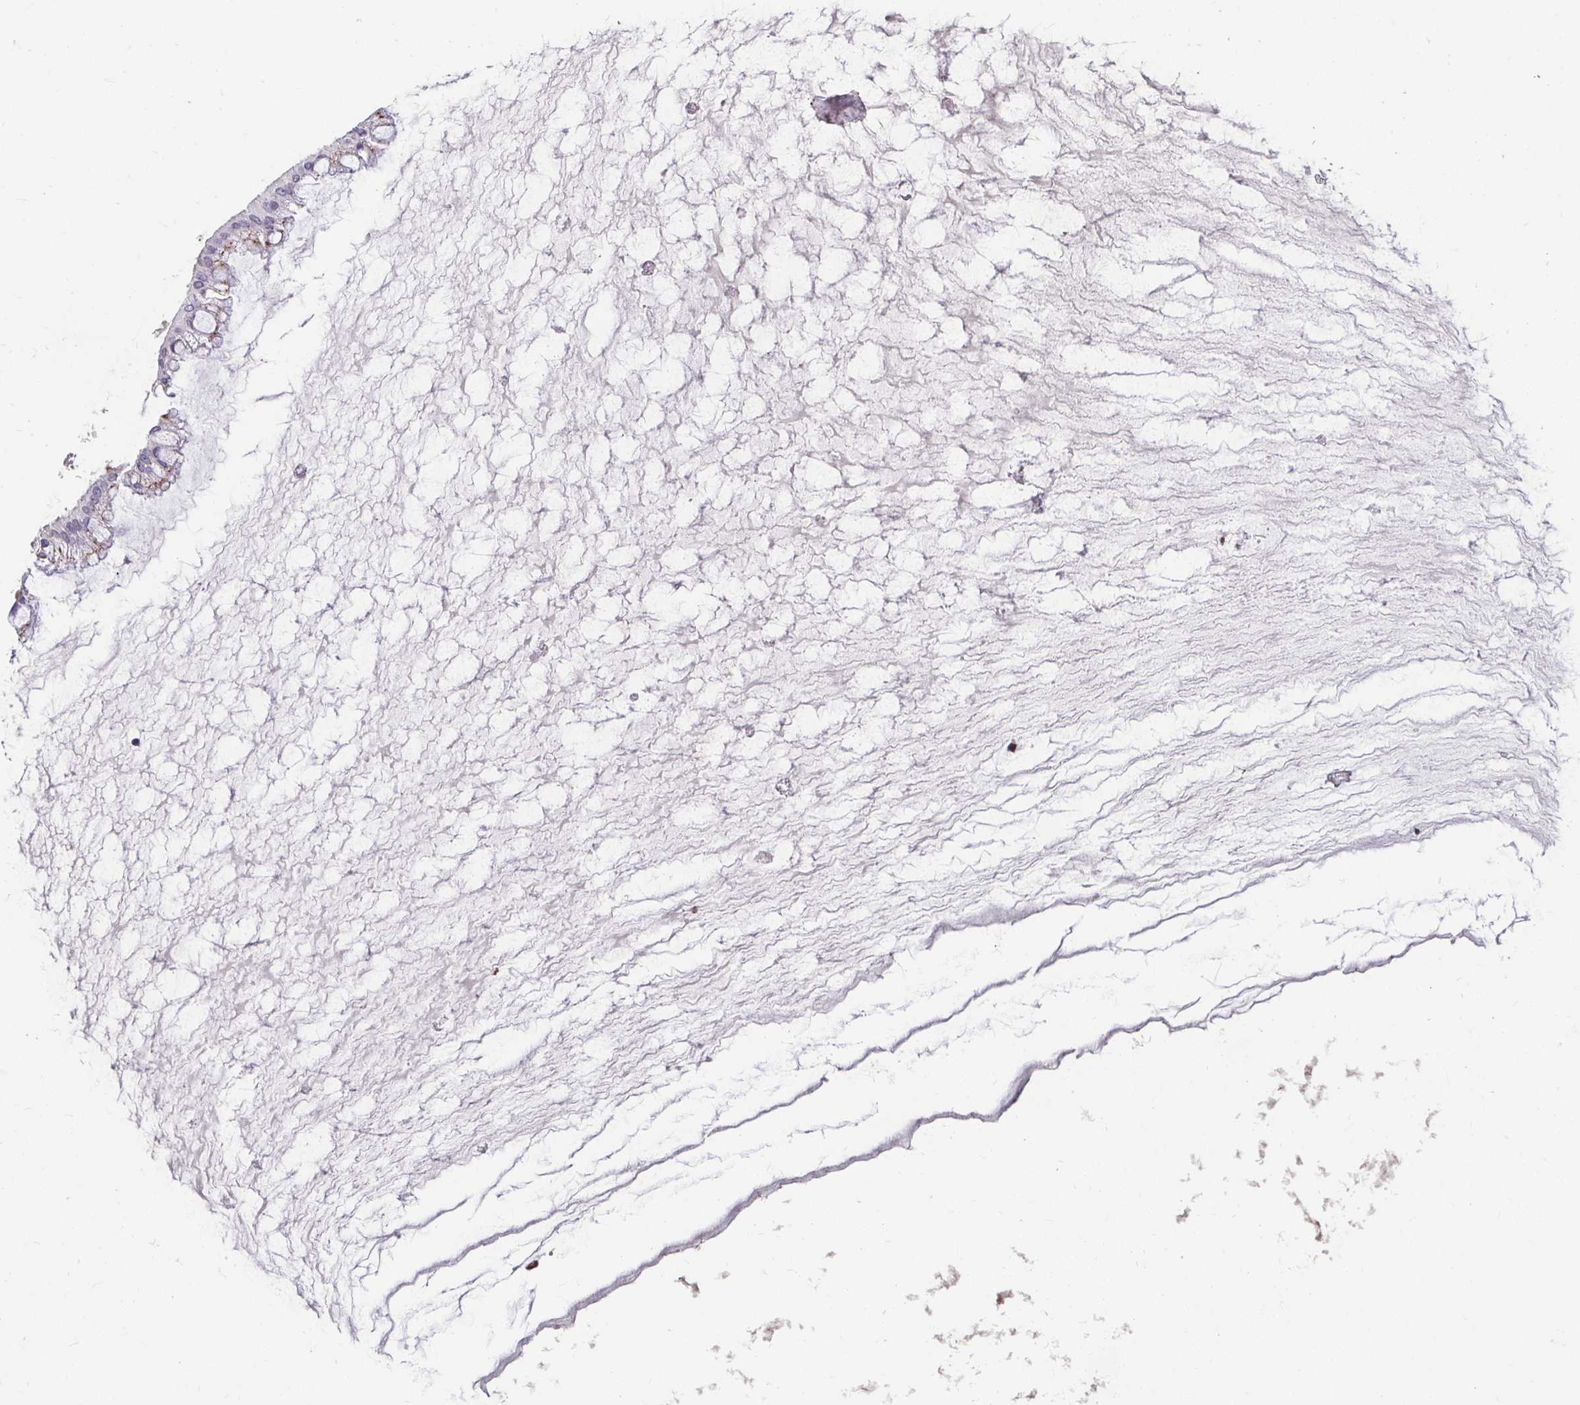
{"staining": {"intensity": "weak", "quantity": "<25%", "location": "cytoplasmic/membranous"}, "tissue": "ovarian cancer", "cell_type": "Tumor cells", "image_type": "cancer", "snomed": [{"axis": "morphology", "description": "Cystadenocarcinoma, mucinous, NOS"}, {"axis": "topography", "description": "Ovary"}], "caption": "Immunohistochemistry (IHC) histopathology image of neoplastic tissue: human ovarian mucinous cystadenocarcinoma stained with DAB (3,3'-diaminobenzidine) demonstrates no significant protein staining in tumor cells.", "gene": "GK2", "patient": {"sex": "female", "age": 73}}